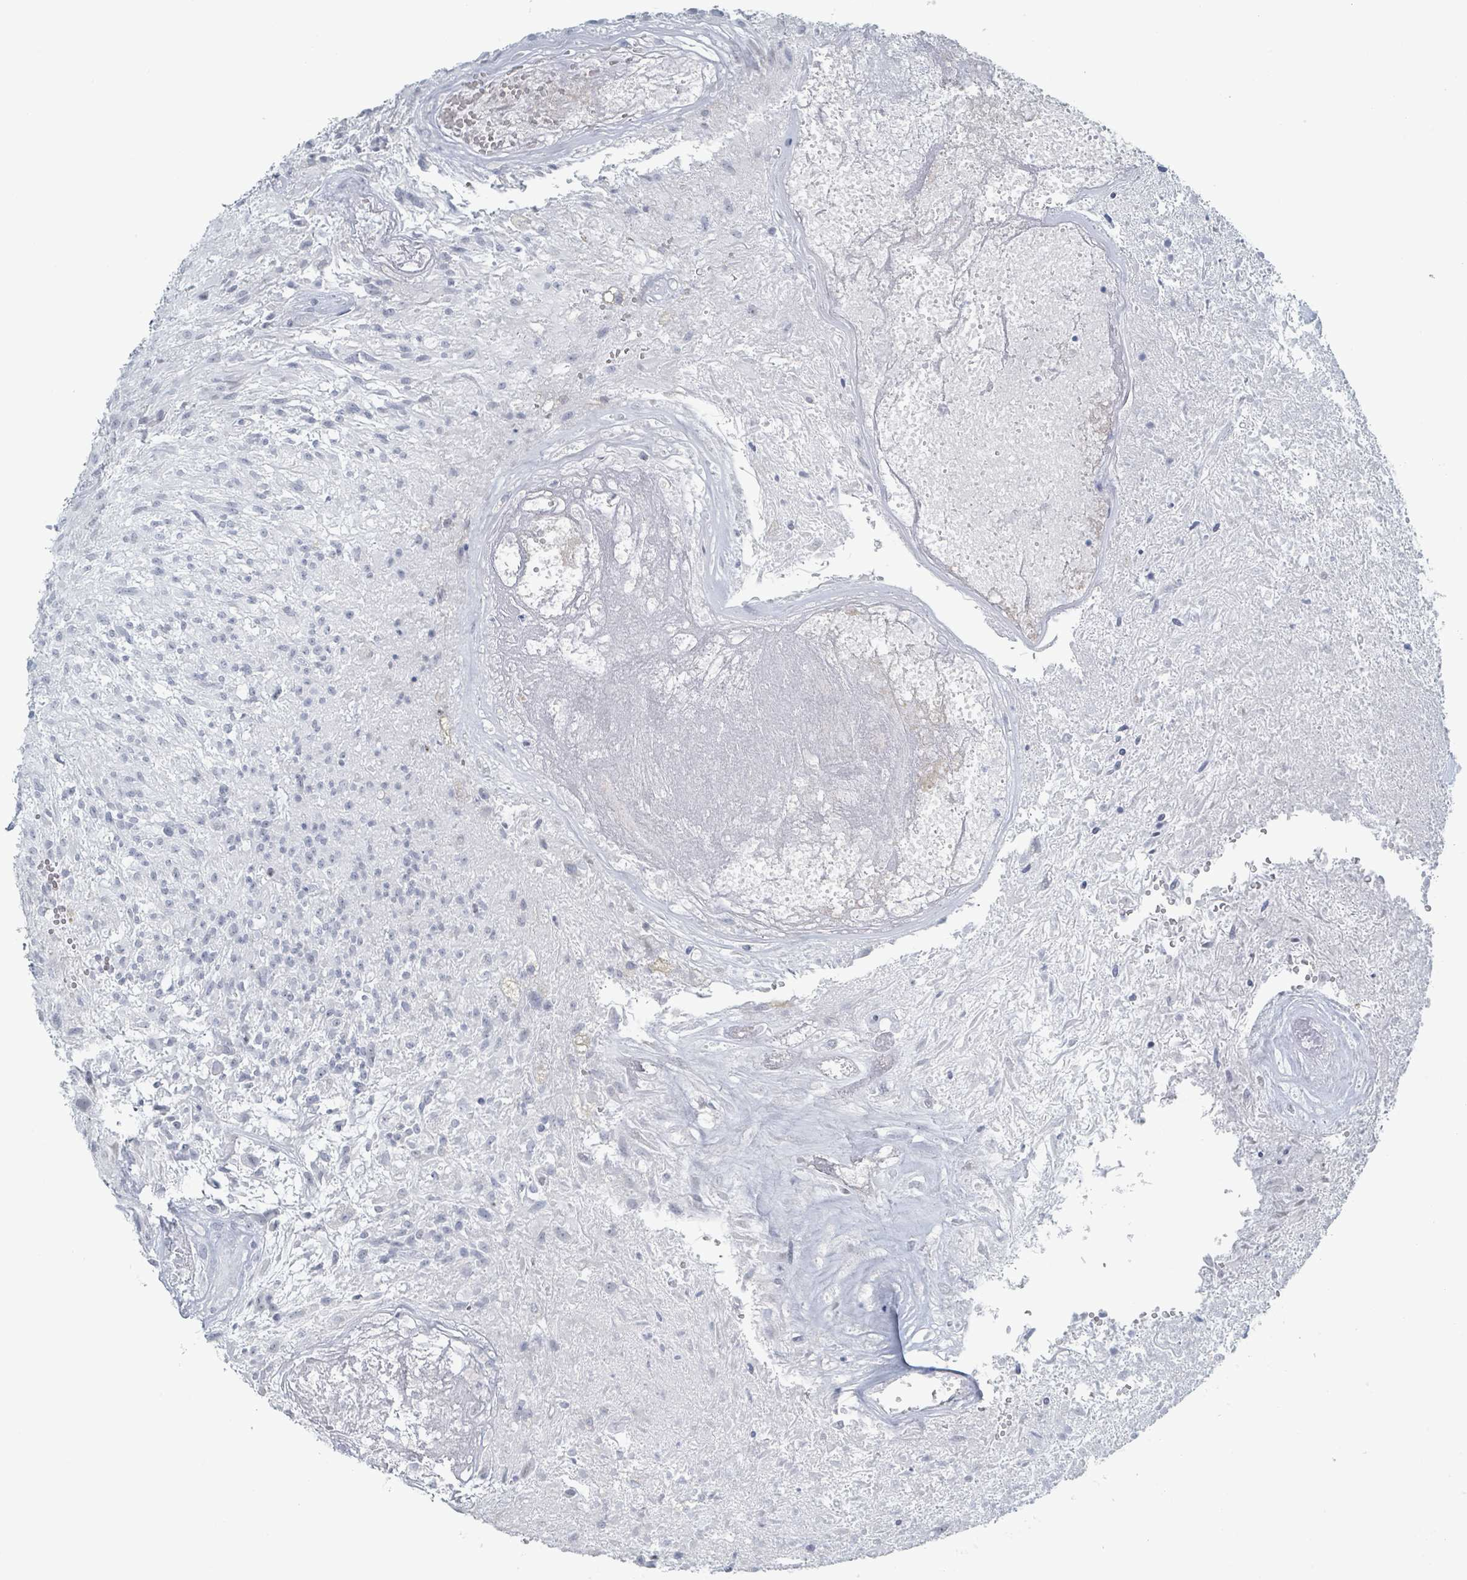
{"staining": {"intensity": "negative", "quantity": "none", "location": "none"}, "tissue": "glioma", "cell_type": "Tumor cells", "image_type": "cancer", "snomed": [{"axis": "morphology", "description": "Glioma, malignant, High grade"}, {"axis": "topography", "description": "Brain"}], "caption": "Protein analysis of high-grade glioma (malignant) demonstrates no significant staining in tumor cells.", "gene": "GPR15LG", "patient": {"sex": "male", "age": 56}}